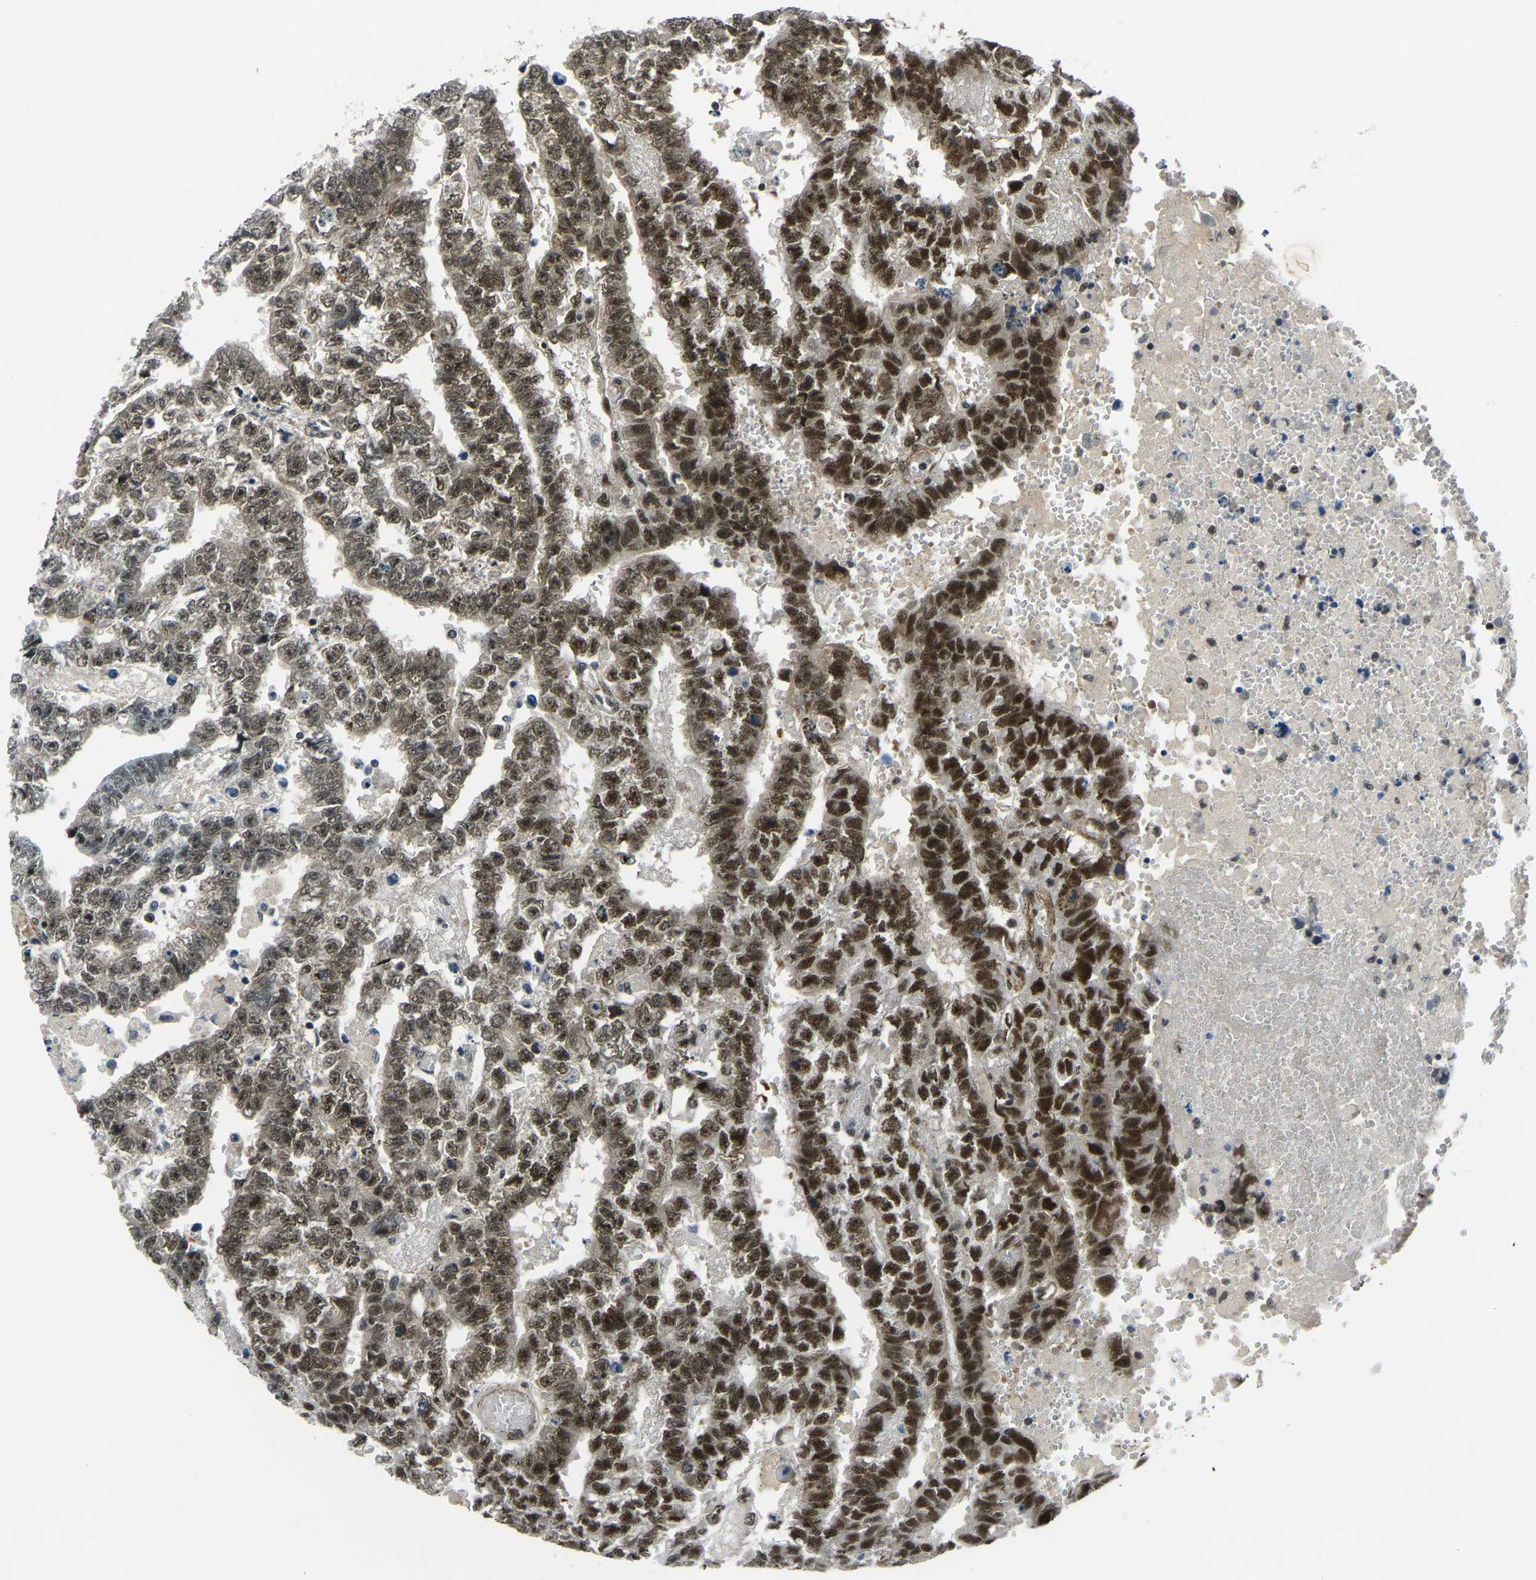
{"staining": {"intensity": "strong", "quantity": "25%-75%", "location": "nuclear"}, "tissue": "testis cancer", "cell_type": "Tumor cells", "image_type": "cancer", "snomed": [{"axis": "morphology", "description": "Carcinoma, Embryonal, NOS"}, {"axis": "topography", "description": "Testis"}], "caption": "A brown stain shows strong nuclear positivity of a protein in human testis cancer (embryonal carcinoma) tumor cells.", "gene": "PRCC", "patient": {"sex": "male", "age": 25}}